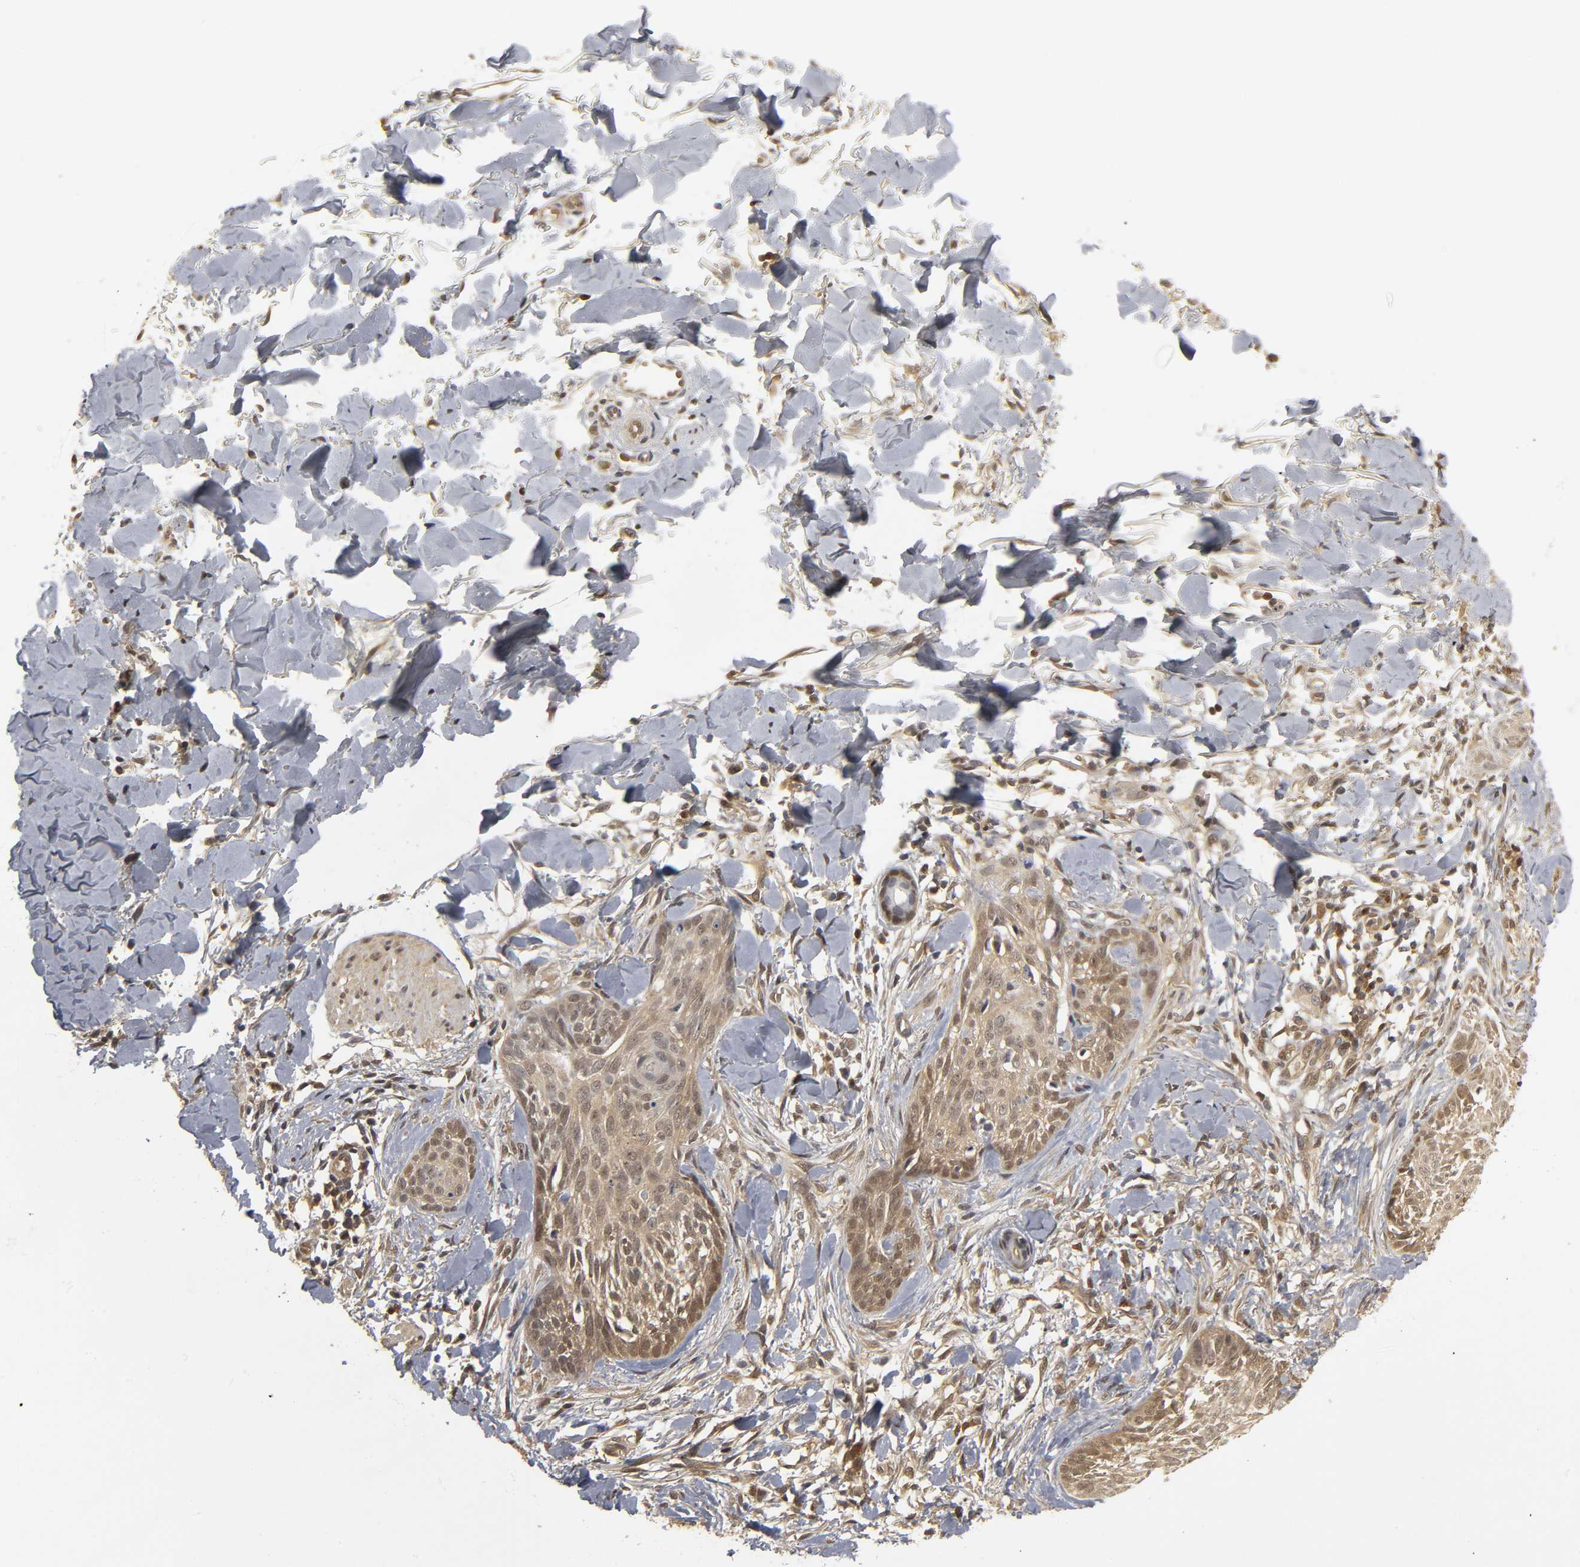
{"staining": {"intensity": "moderate", "quantity": ">75%", "location": "cytoplasmic/membranous,nuclear"}, "tissue": "skin cancer", "cell_type": "Tumor cells", "image_type": "cancer", "snomed": [{"axis": "morphology", "description": "Normal tissue, NOS"}, {"axis": "morphology", "description": "Basal cell carcinoma"}, {"axis": "topography", "description": "Skin"}], "caption": "An immunohistochemistry histopathology image of tumor tissue is shown. Protein staining in brown shows moderate cytoplasmic/membranous and nuclear positivity in basal cell carcinoma (skin) within tumor cells.", "gene": "PARK7", "patient": {"sex": "male", "age": 71}}